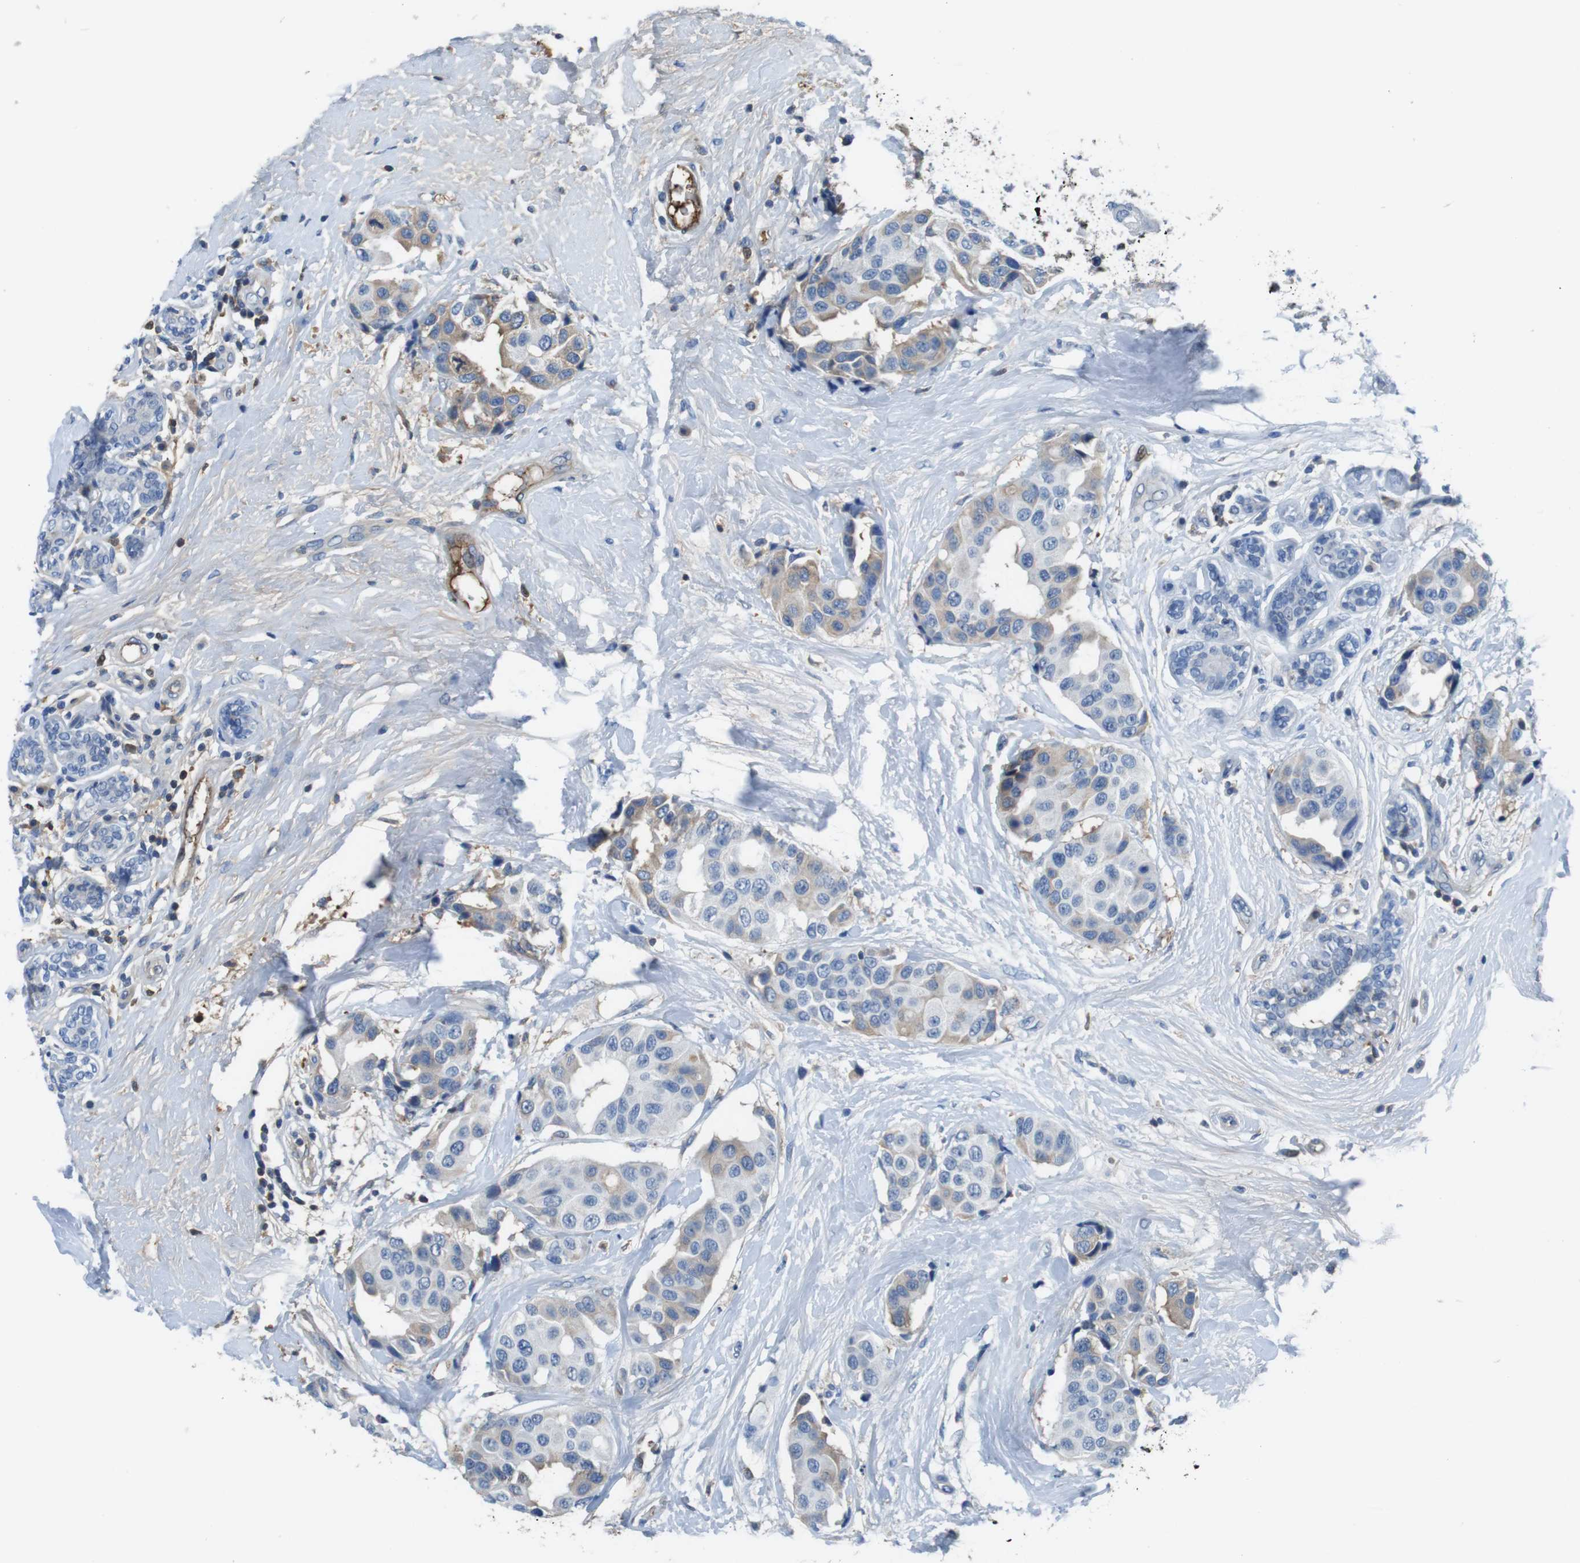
{"staining": {"intensity": "weak", "quantity": "25%-75%", "location": "cytoplasmic/membranous"}, "tissue": "breast cancer", "cell_type": "Tumor cells", "image_type": "cancer", "snomed": [{"axis": "morphology", "description": "Normal tissue, NOS"}, {"axis": "morphology", "description": "Duct carcinoma"}, {"axis": "topography", "description": "Breast"}], "caption": "Weak cytoplasmic/membranous protein expression is appreciated in about 25%-75% of tumor cells in breast cancer (invasive ductal carcinoma).", "gene": "TMPRSS15", "patient": {"sex": "female", "age": 39}}